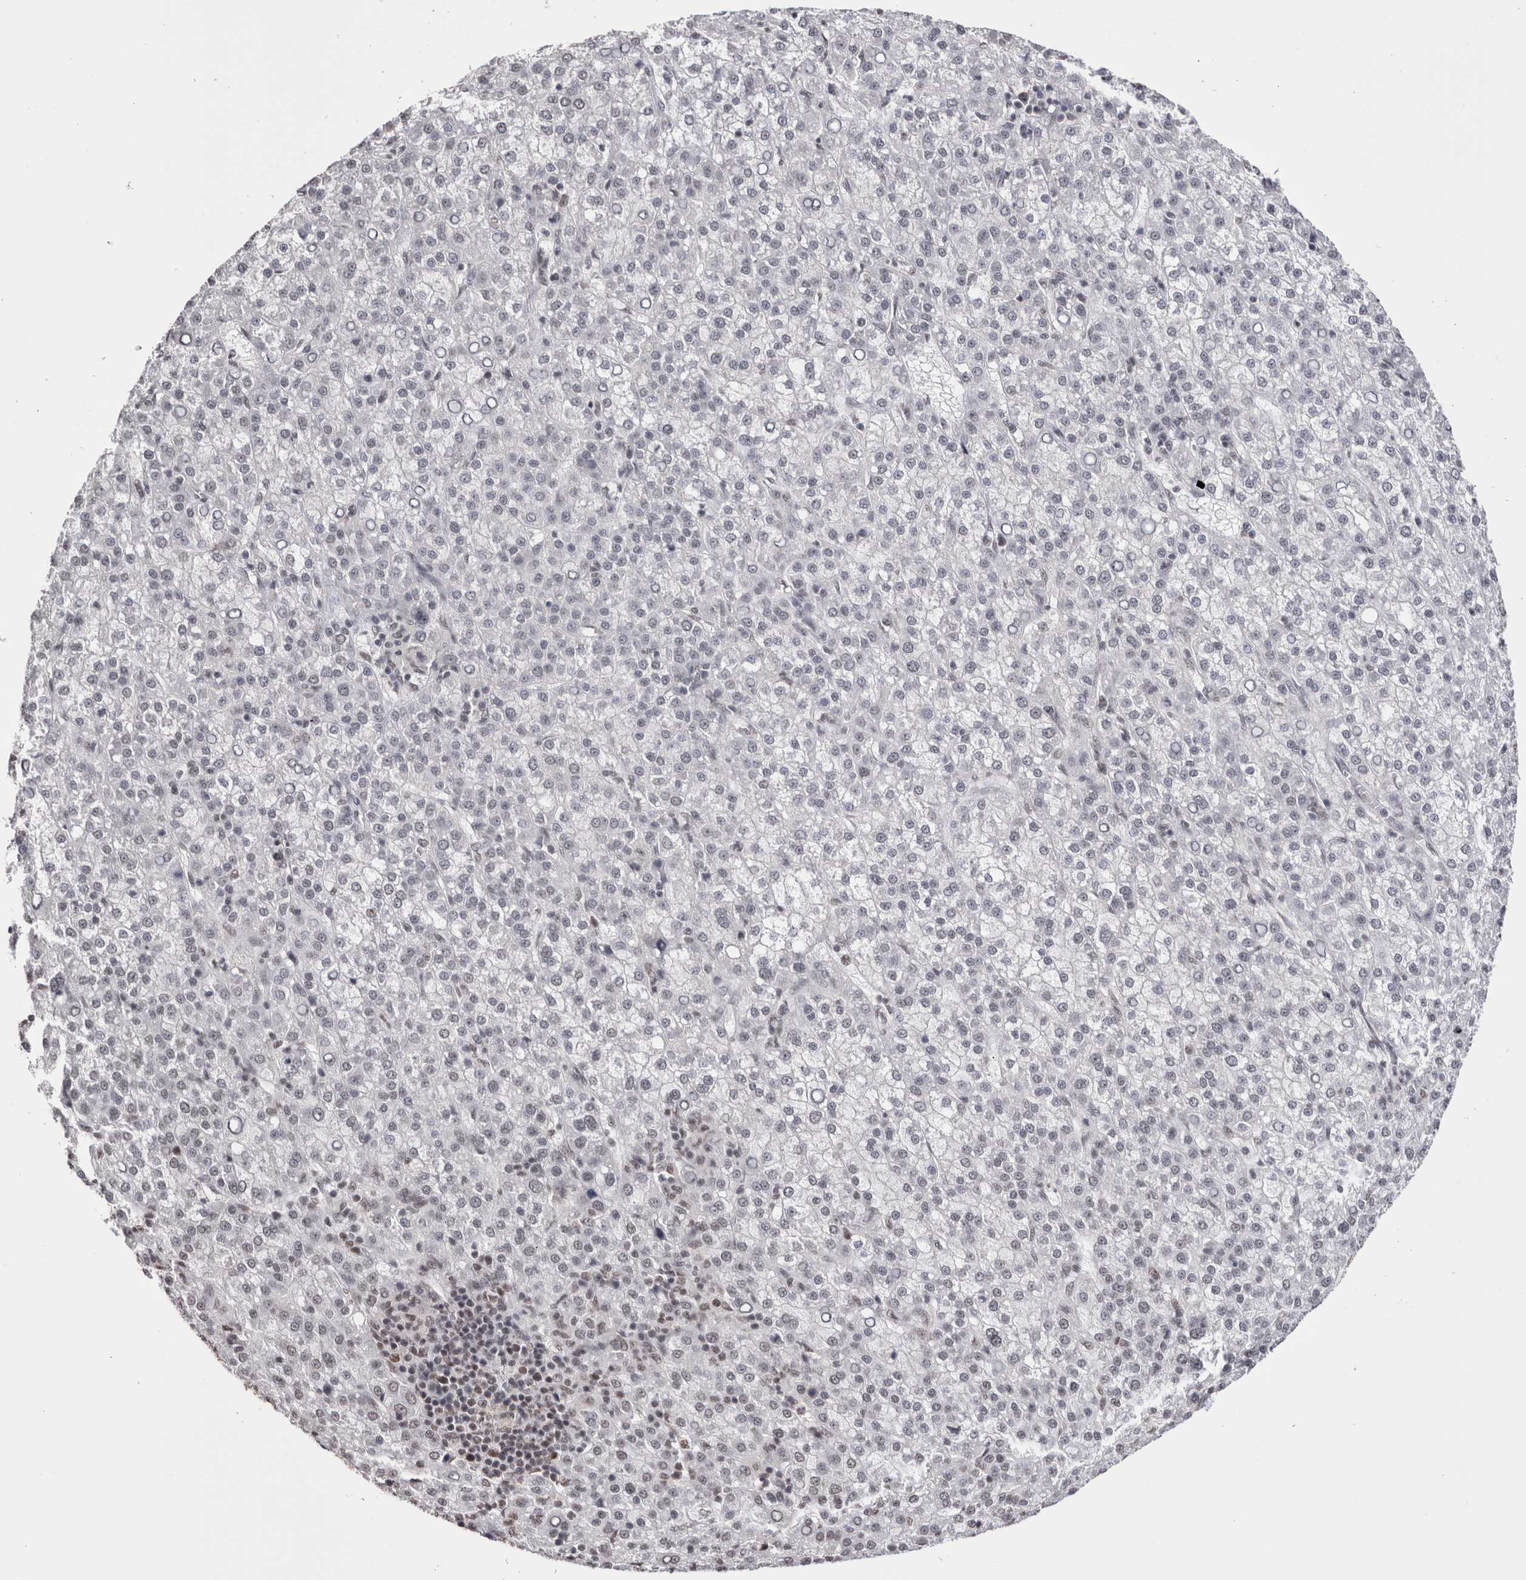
{"staining": {"intensity": "negative", "quantity": "none", "location": "none"}, "tissue": "liver cancer", "cell_type": "Tumor cells", "image_type": "cancer", "snomed": [{"axis": "morphology", "description": "Carcinoma, Hepatocellular, NOS"}, {"axis": "topography", "description": "Liver"}], "caption": "A histopathology image of liver cancer stained for a protein shows no brown staining in tumor cells. (Brightfield microscopy of DAB IHC at high magnification).", "gene": "SMC1A", "patient": {"sex": "female", "age": 58}}